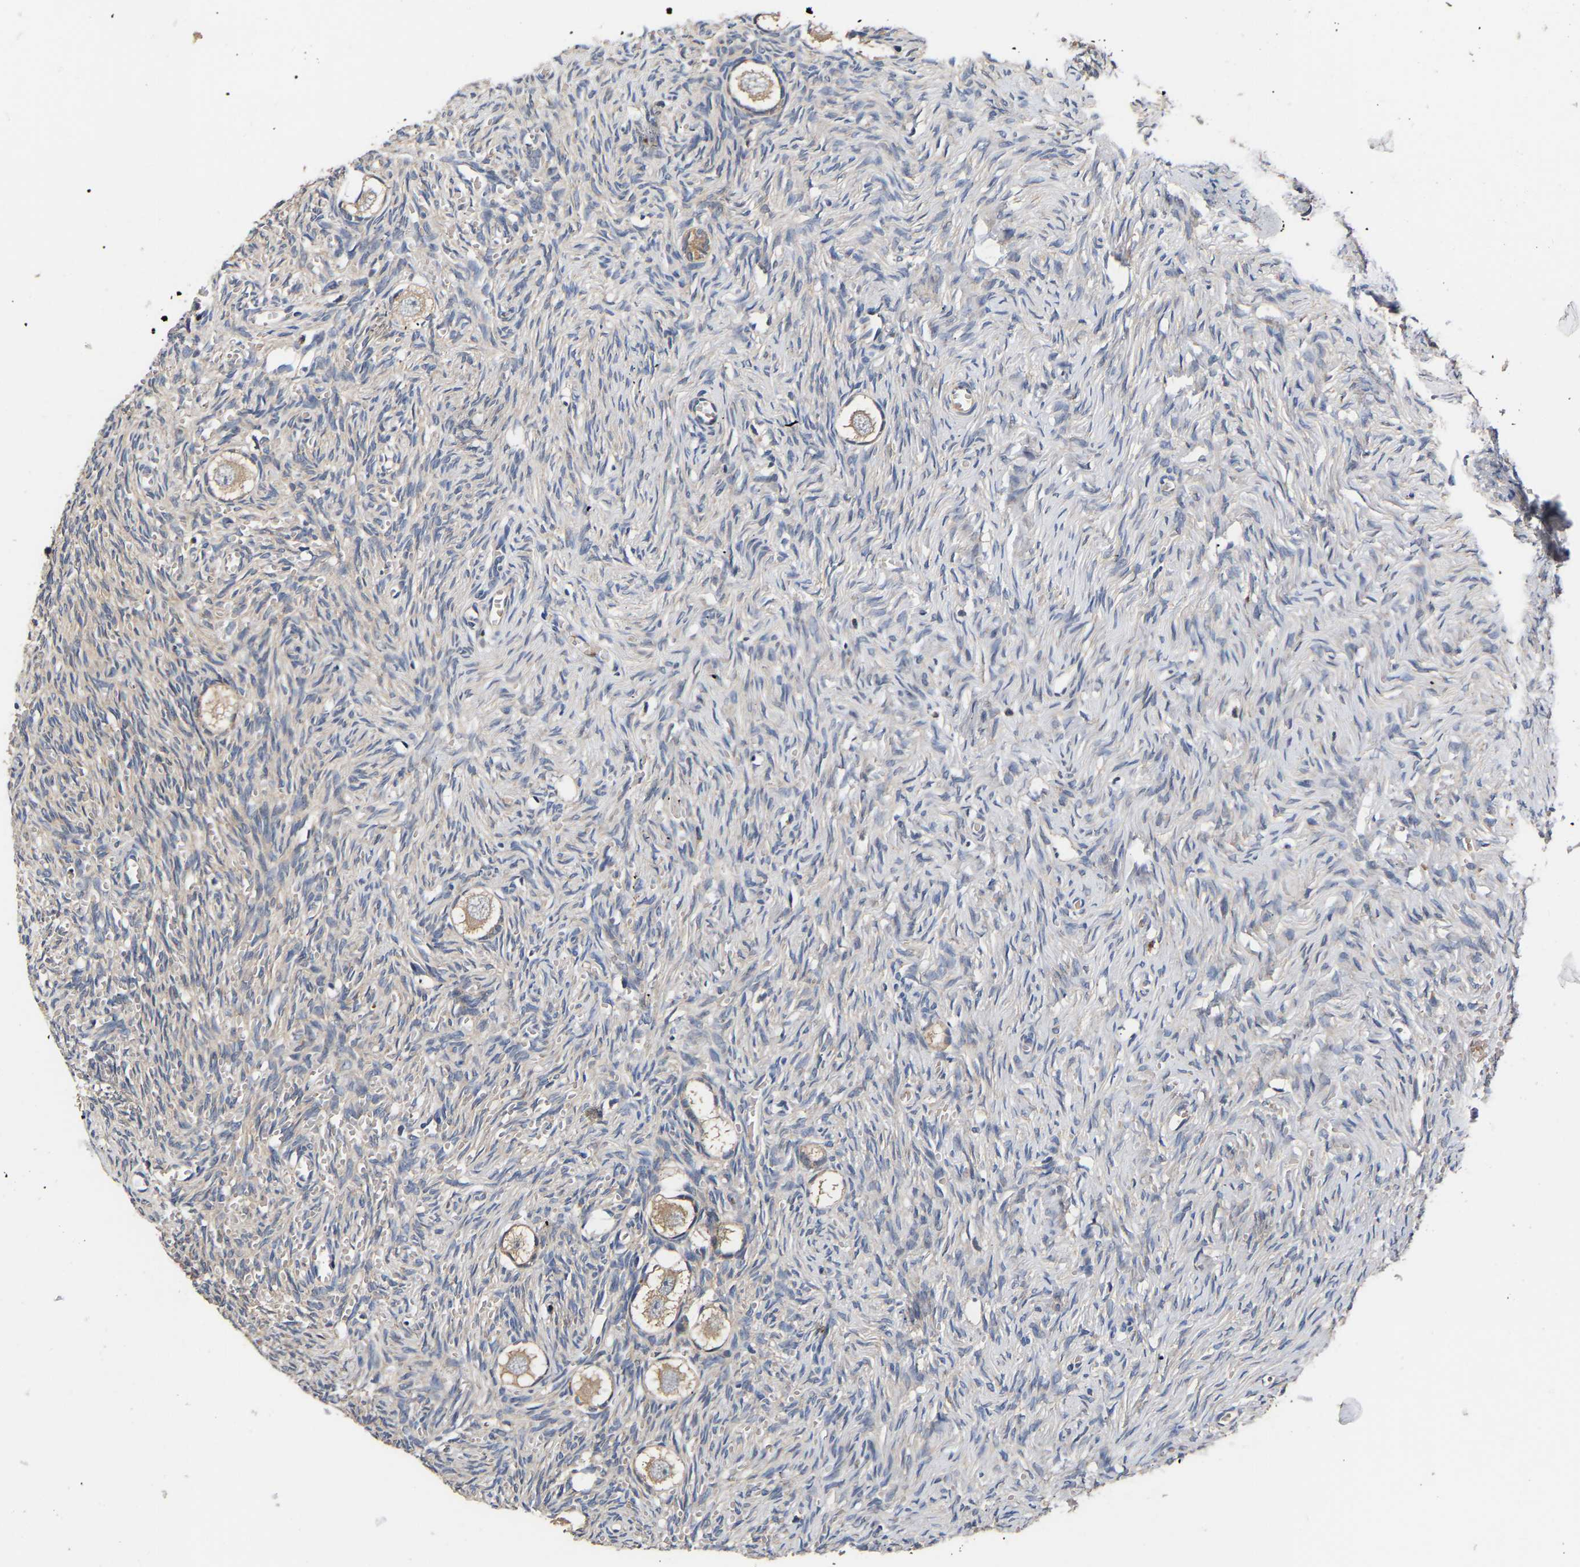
{"staining": {"intensity": "weak", "quantity": ">75%", "location": "cytoplasmic/membranous"}, "tissue": "ovary", "cell_type": "Follicle cells", "image_type": "normal", "snomed": [{"axis": "morphology", "description": "Normal tissue, NOS"}, {"axis": "topography", "description": "Ovary"}], "caption": "The immunohistochemical stain labels weak cytoplasmic/membranous staining in follicle cells of benign ovary. (DAB (3,3'-diaminobenzidine) IHC with brightfield microscopy, high magnification).", "gene": "LRBA", "patient": {"sex": "female", "age": 27}}